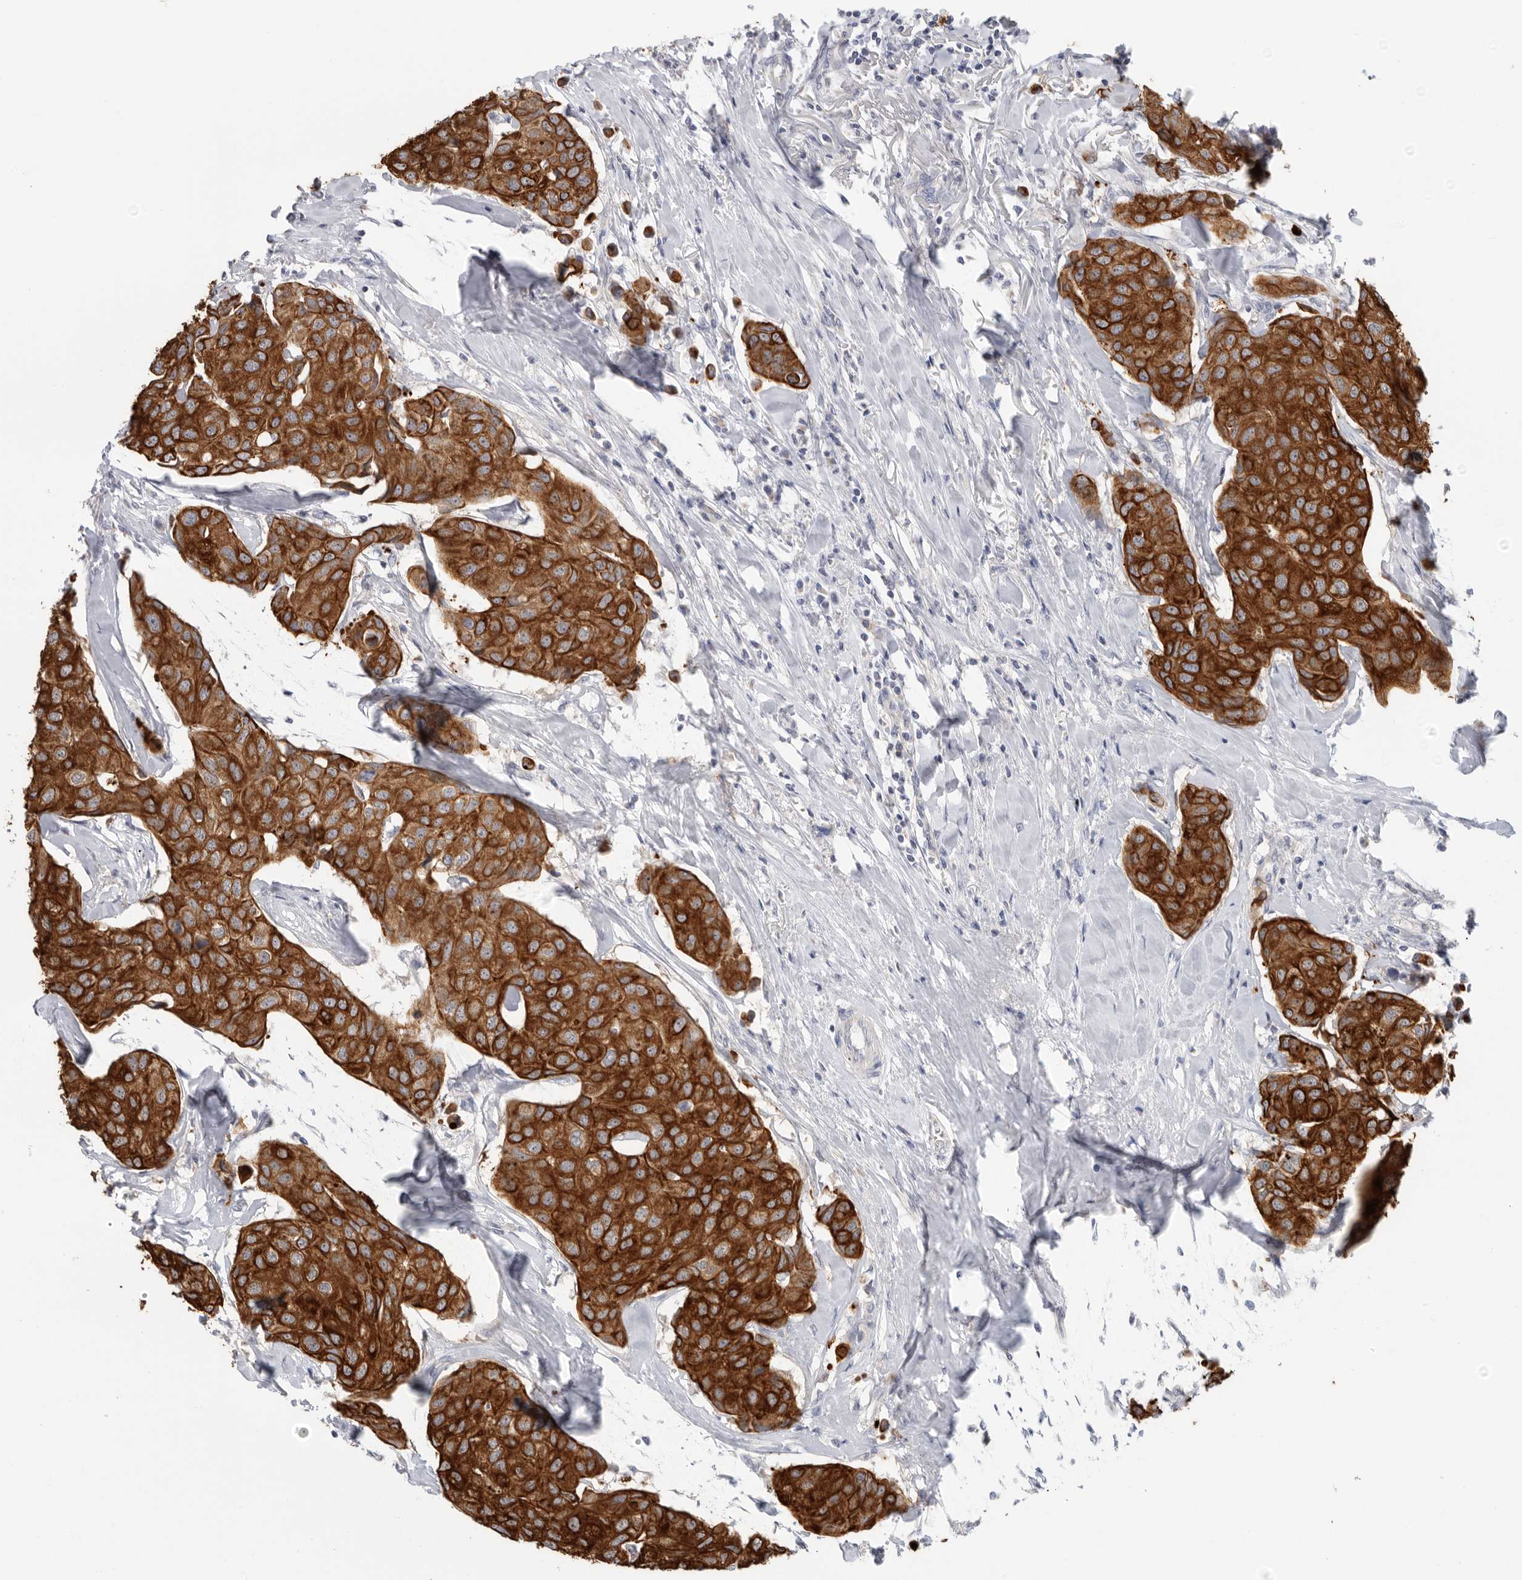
{"staining": {"intensity": "strong", "quantity": ">75%", "location": "cytoplasmic/membranous"}, "tissue": "breast cancer", "cell_type": "Tumor cells", "image_type": "cancer", "snomed": [{"axis": "morphology", "description": "Duct carcinoma"}, {"axis": "topography", "description": "Breast"}], "caption": "There is high levels of strong cytoplasmic/membranous expression in tumor cells of breast infiltrating ductal carcinoma, as demonstrated by immunohistochemical staining (brown color).", "gene": "MTFR1L", "patient": {"sex": "female", "age": 80}}